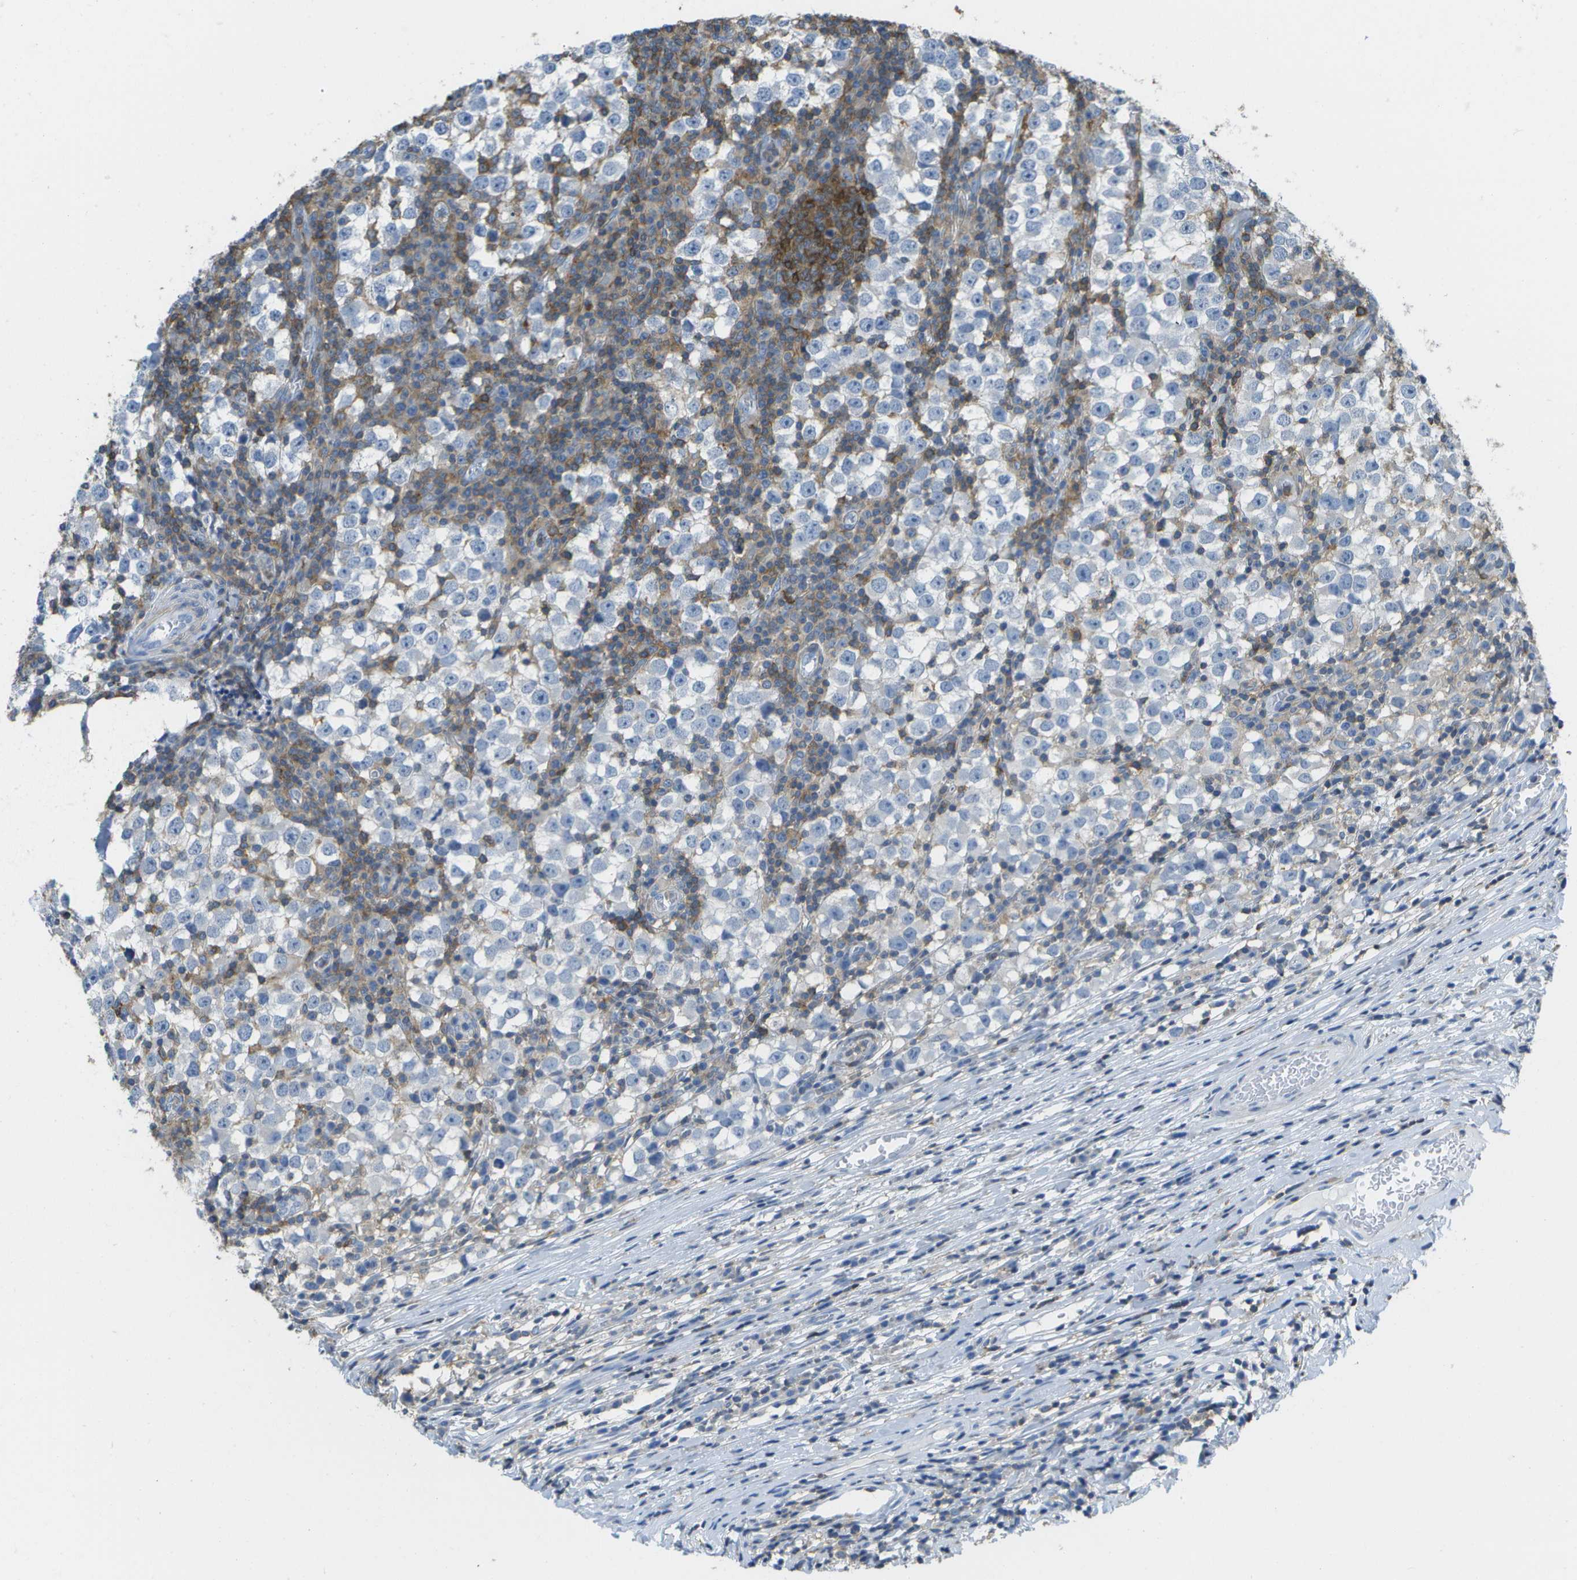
{"staining": {"intensity": "negative", "quantity": "none", "location": "none"}, "tissue": "testis cancer", "cell_type": "Tumor cells", "image_type": "cancer", "snomed": [{"axis": "morphology", "description": "Seminoma, NOS"}, {"axis": "topography", "description": "Testis"}], "caption": "Tumor cells show no significant expression in seminoma (testis).", "gene": "RCSD1", "patient": {"sex": "male", "age": 65}}